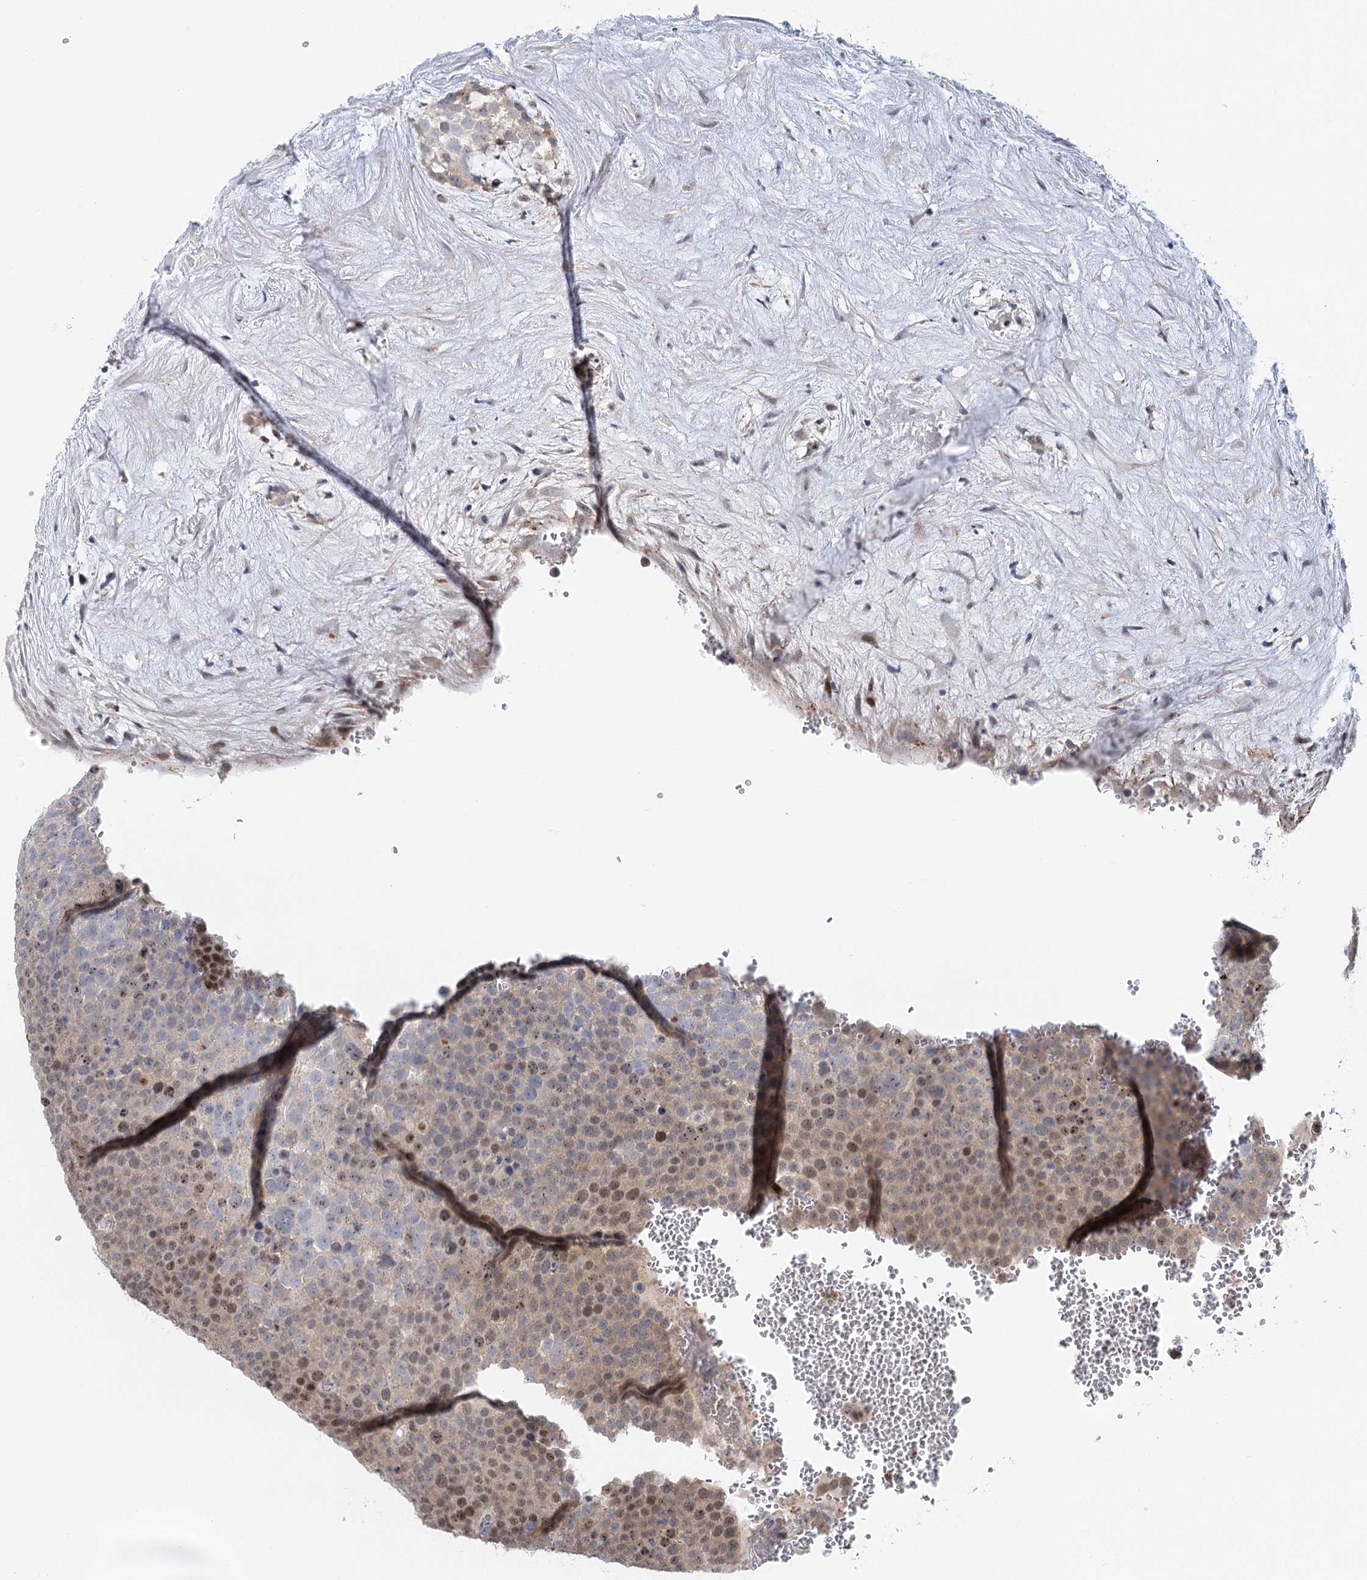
{"staining": {"intensity": "moderate", "quantity": "25%-75%", "location": "nuclear"}, "tissue": "testis cancer", "cell_type": "Tumor cells", "image_type": "cancer", "snomed": [{"axis": "morphology", "description": "Seminoma, NOS"}, {"axis": "topography", "description": "Testis"}], "caption": "Protein analysis of testis cancer (seminoma) tissue demonstrates moderate nuclear staining in approximately 25%-75% of tumor cells. (Brightfield microscopy of DAB IHC at high magnification).", "gene": "IL11RA", "patient": {"sex": "male", "age": 71}}